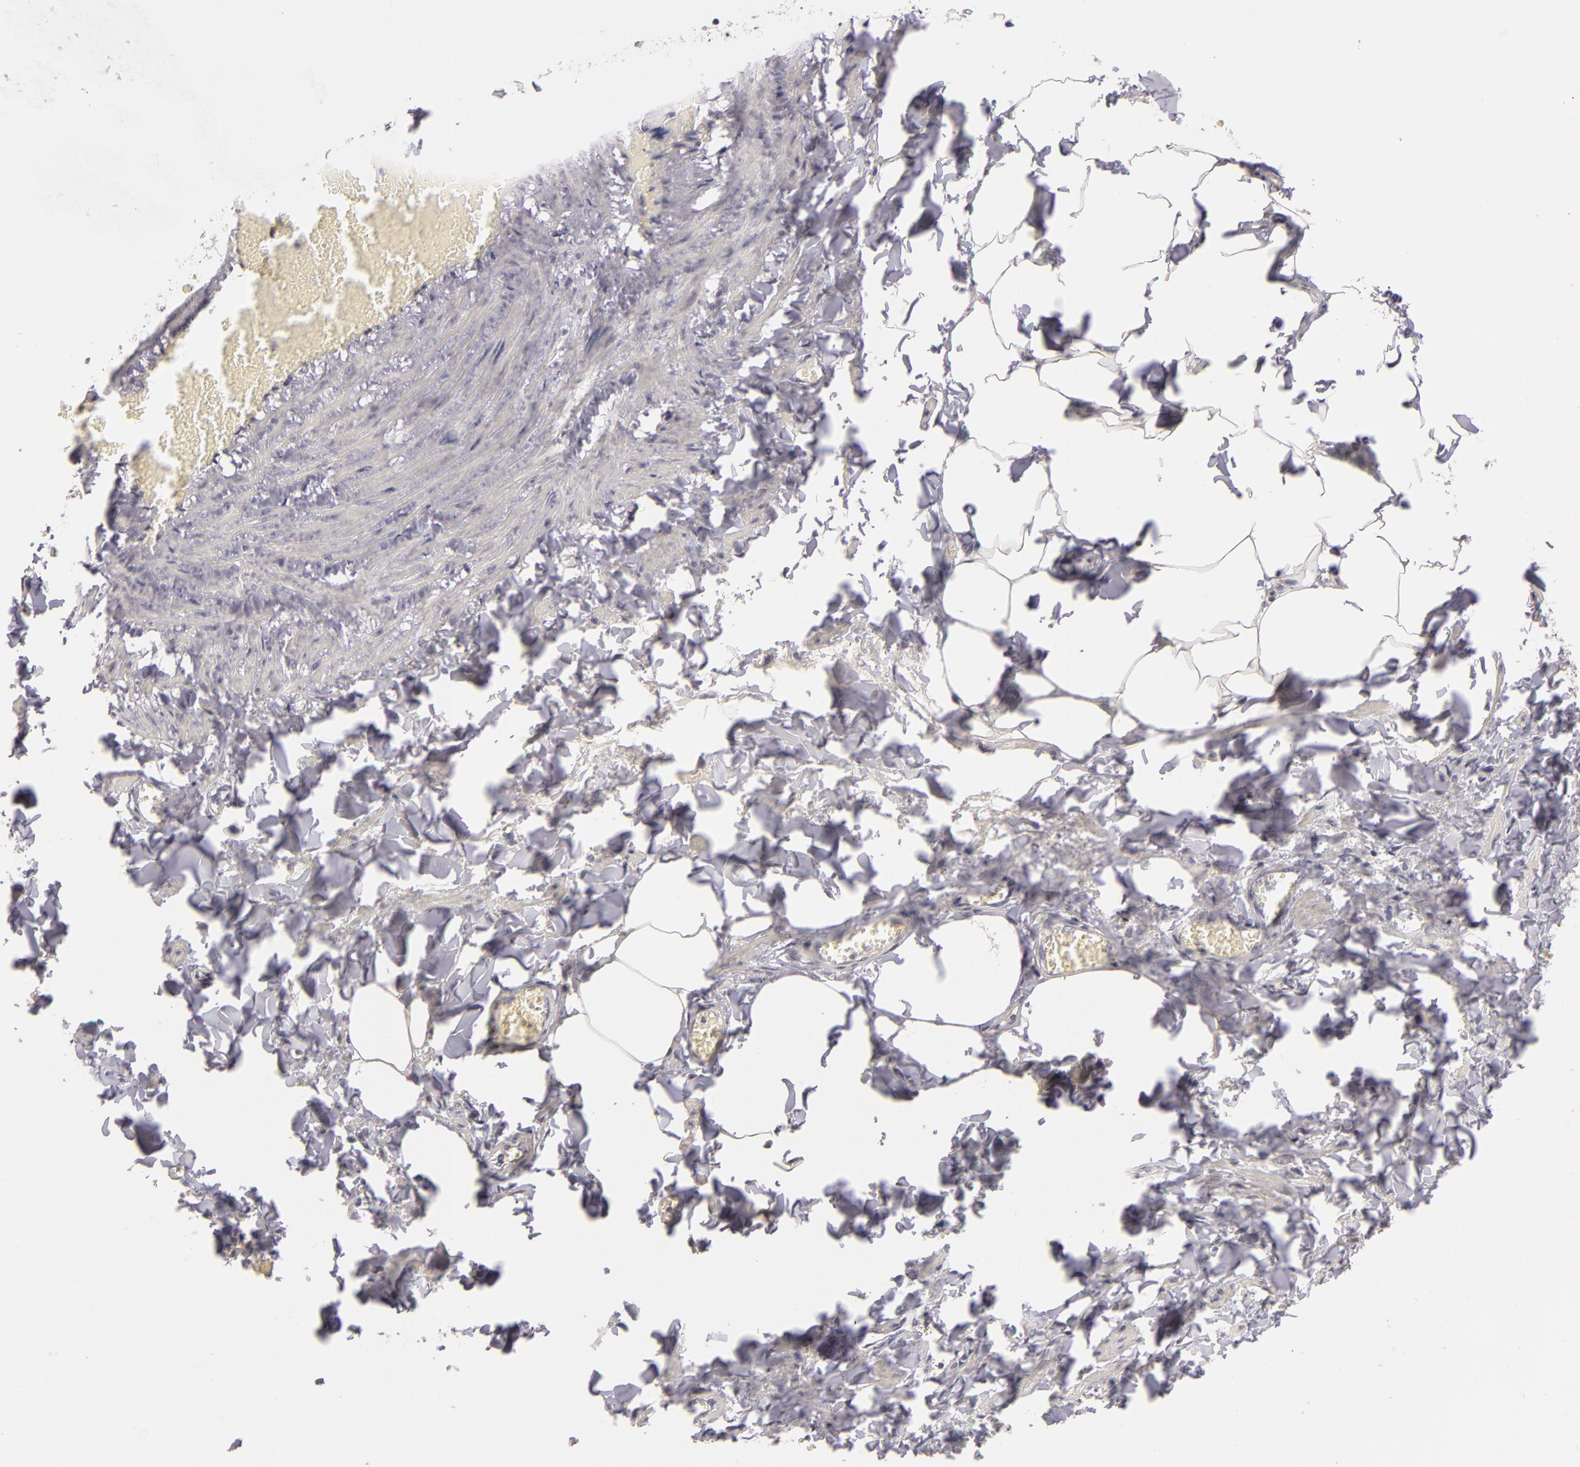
{"staining": {"intensity": "negative", "quantity": "none", "location": "none"}, "tissue": "adipose tissue", "cell_type": "Adipocytes", "image_type": "normal", "snomed": [{"axis": "morphology", "description": "Normal tissue, NOS"}, {"axis": "topography", "description": "Vascular tissue"}], "caption": "Immunohistochemistry photomicrograph of unremarkable adipose tissue: adipose tissue stained with DAB (3,3'-diaminobenzidine) reveals no significant protein expression in adipocytes.", "gene": "RRP7A", "patient": {"sex": "male", "age": 41}}